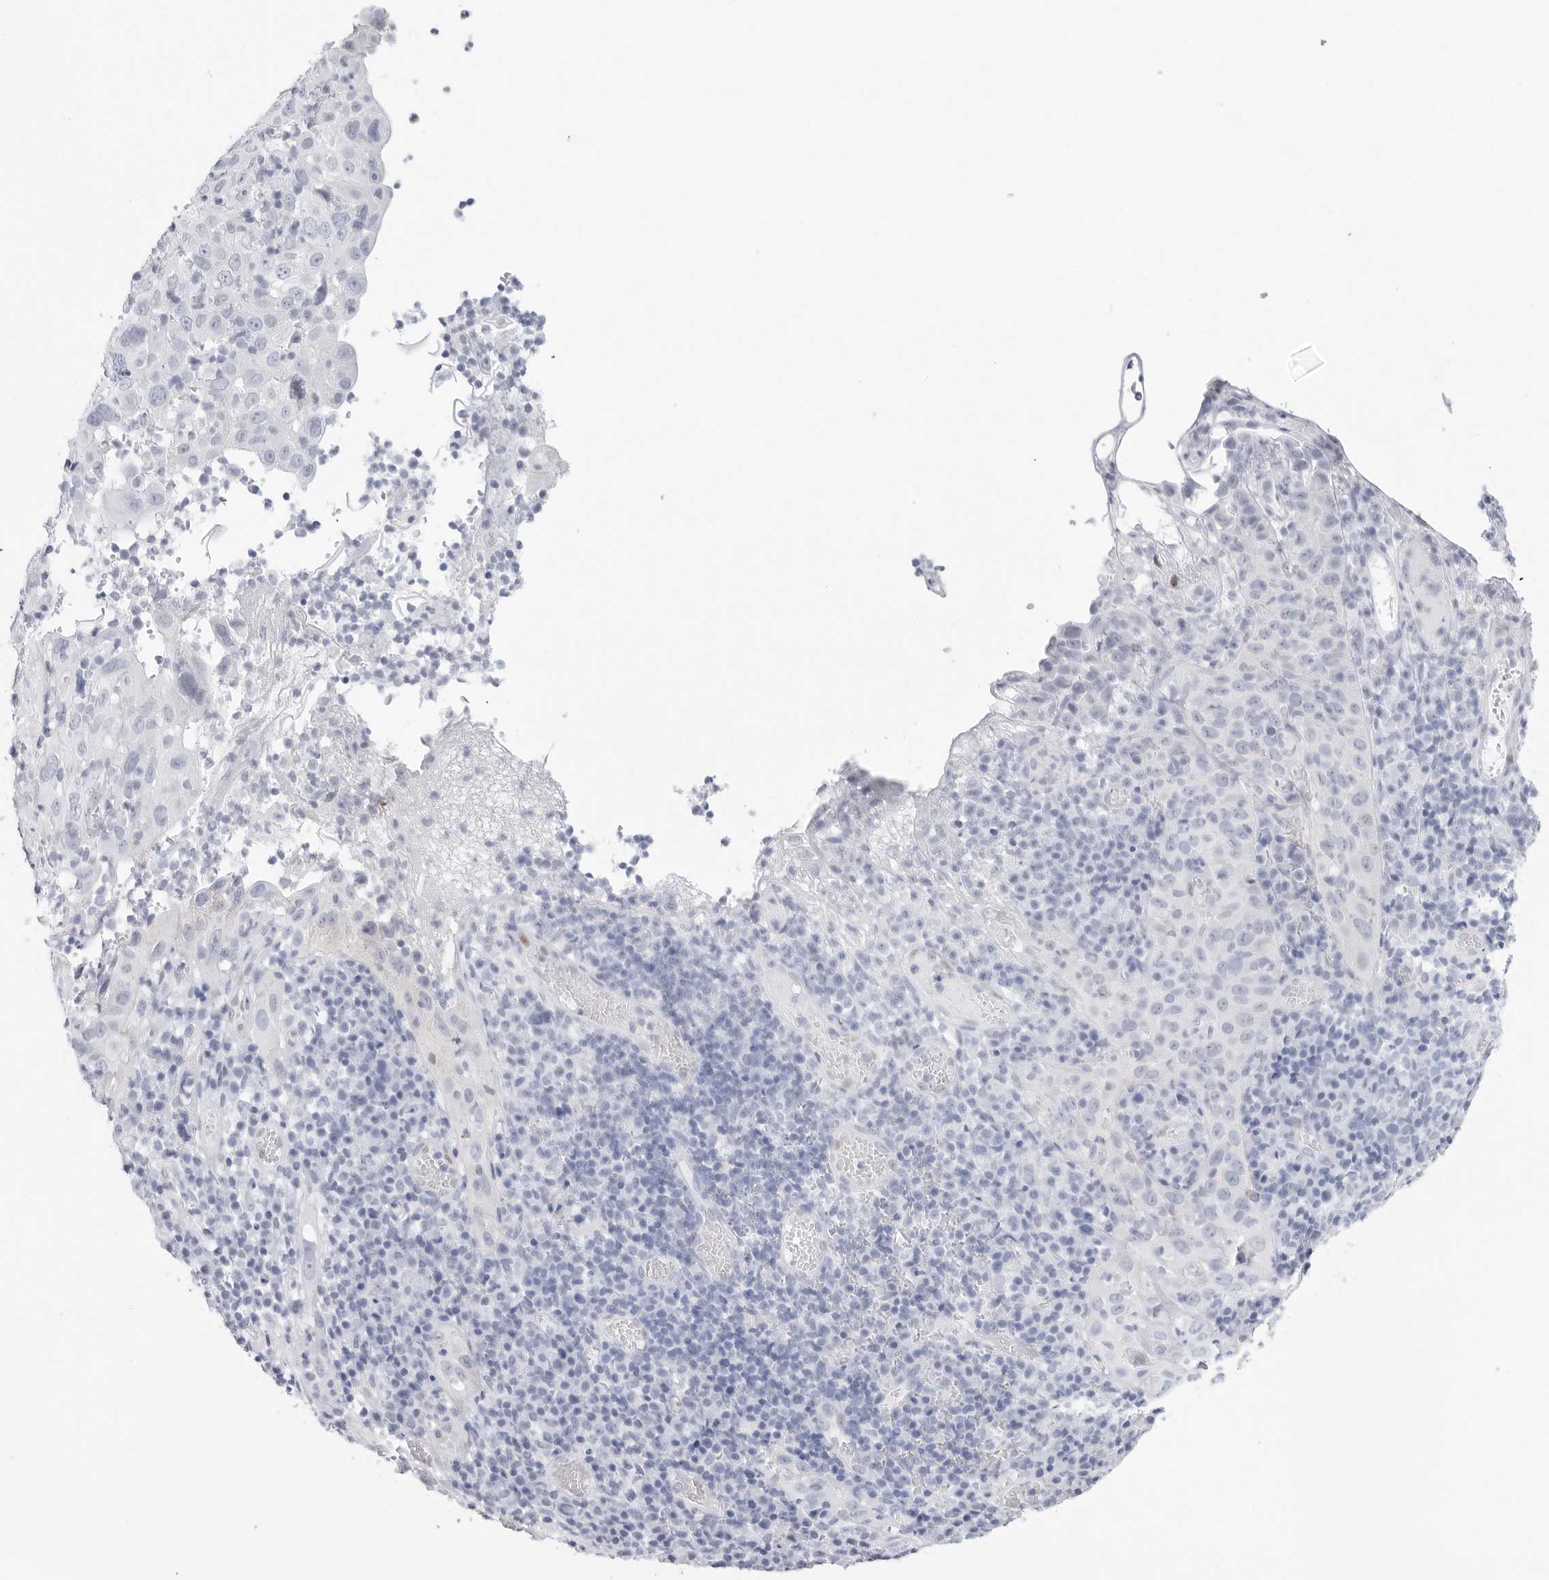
{"staining": {"intensity": "negative", "quantity": "none", "location": "none"}, "tissue": "cervical cancer", "cell_type": "Tumor cells", "image_type": "cancer", "snomed": [{"axis": "morphology", "description": "Squamous cell carcinoma, NOS"}, {"axis": "topography", "description": "Cervix"}], "caption": "This is an immunohistochemistry photomicrograph of squamous cell carcinoma (cervical). There is no expression in tumor cells.", "gene": "SLC19A1", "patient": {"sex": "female", "age": 46}}